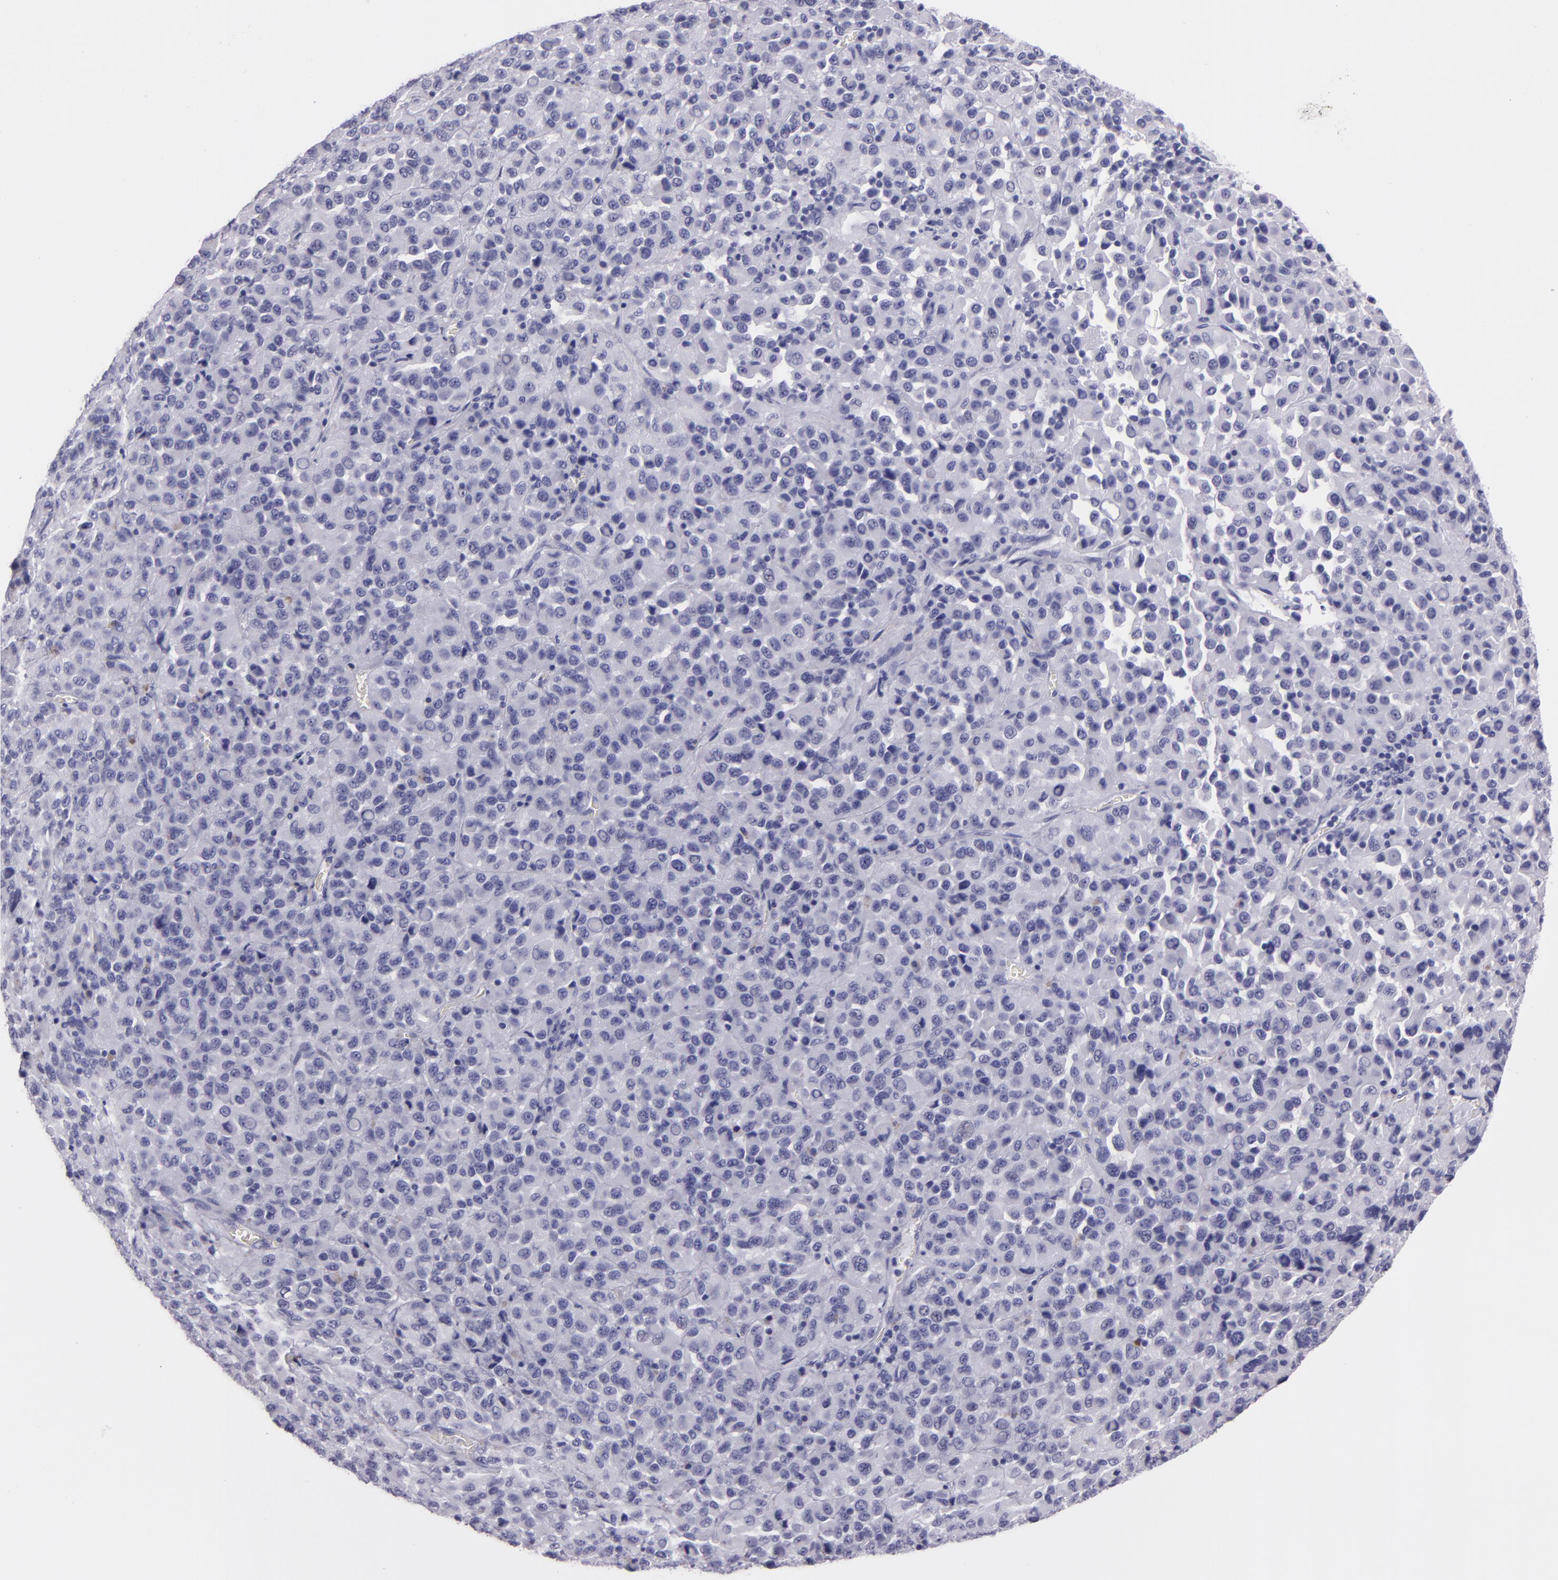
{"staining": {"intensity": "negative", "quantity": "none", "location": "none"}, "tissue": "melanoma", "cell_type": "Tumor cells", "image_type": "cancer", "snomed": [{"axis": "morphology", "description": "Malignant melanoma, Metastatic site"}, {"axis": "topography", "description": "Lung"}], "caption": "DAB (3,3'-diaminobenzidine) immunohistochemical staining of human malignant melanoma (metastatic site) shows no significant expression in tumor cells. The staining is performed using DAB (3,3'-diaminobenzidine) brown chromogen with nuclei counter-stained in using hematoxylin.", "gene": "MUC5AC", "patient": {"sex": "male", "age": 64}}